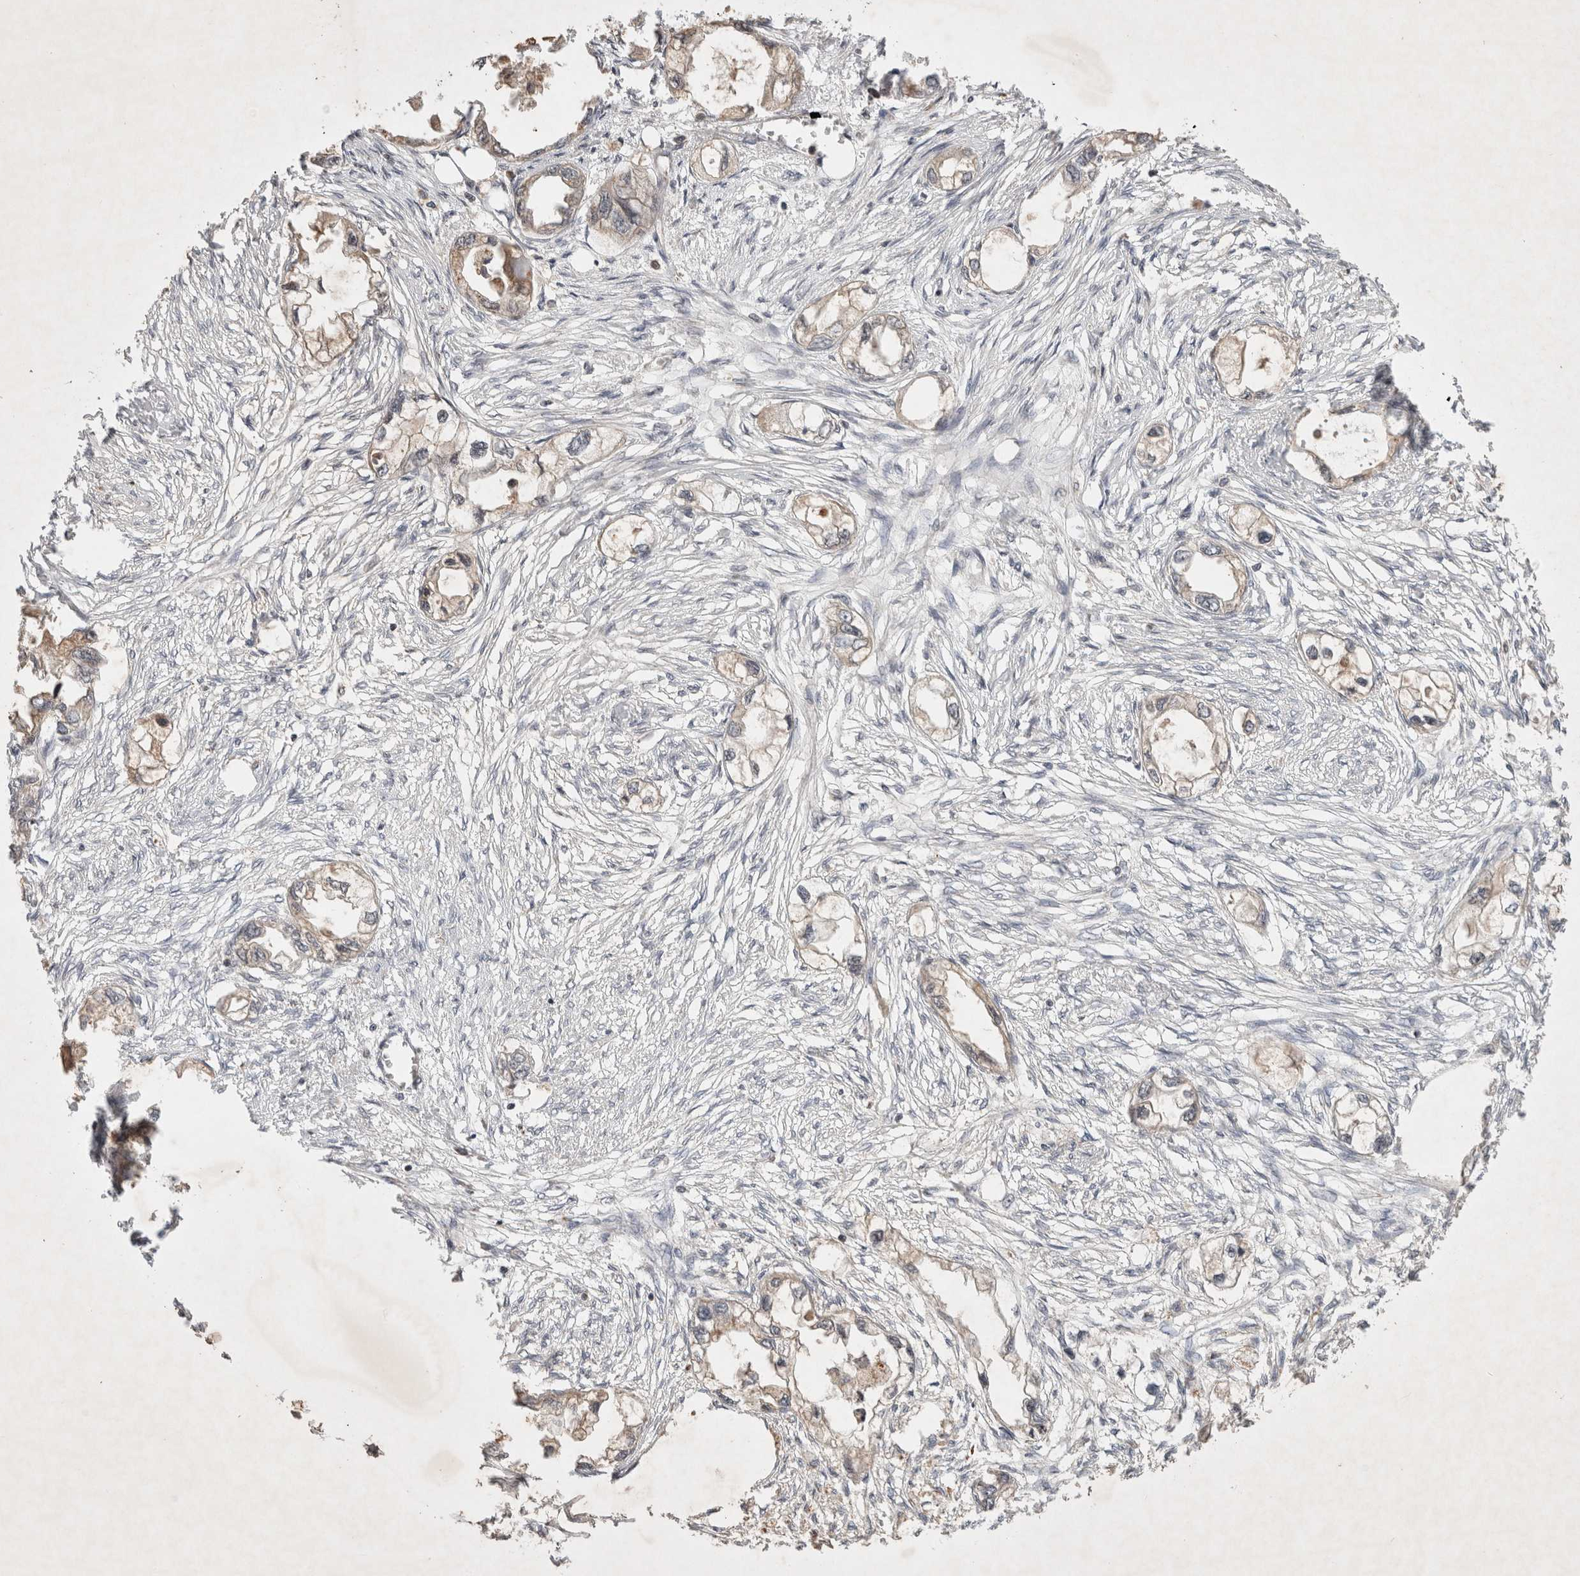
{"staining": {"intensity": "weak", "quantity": "25%-75%", "location": "cytoplasmic/membranous"}, "tissue": "endometrial cancer", "cell_type": "Tumor cells", "image_type": "cancer", "snomed": [{"axis": "morphology", "description": "Adenocarcinoma, NOS"}, {"axis": "morphology", "description": "Adenocarcinoma, metastatic, NOS"}, {"axis": "topography", "description": "Adipose tissue"}, {"axis": "topography", "description": "Endometrium"}], "caption": "High-magnification brightfield microscopy of endometrial adenocarcinoma stained with DAB (3,3'-diaminobenzidine) (brown) and counterstained with hematoxylin (blue). tumor cells exhibit weak cytoplasmic/membranous positivity is appreciated in about25%-75% of cells. Ihc stains the protein of interest in brown and the nuclei are stained blue.", "gene": "EIF2AK1", "patient": {"sex": "female", "age": 67}}